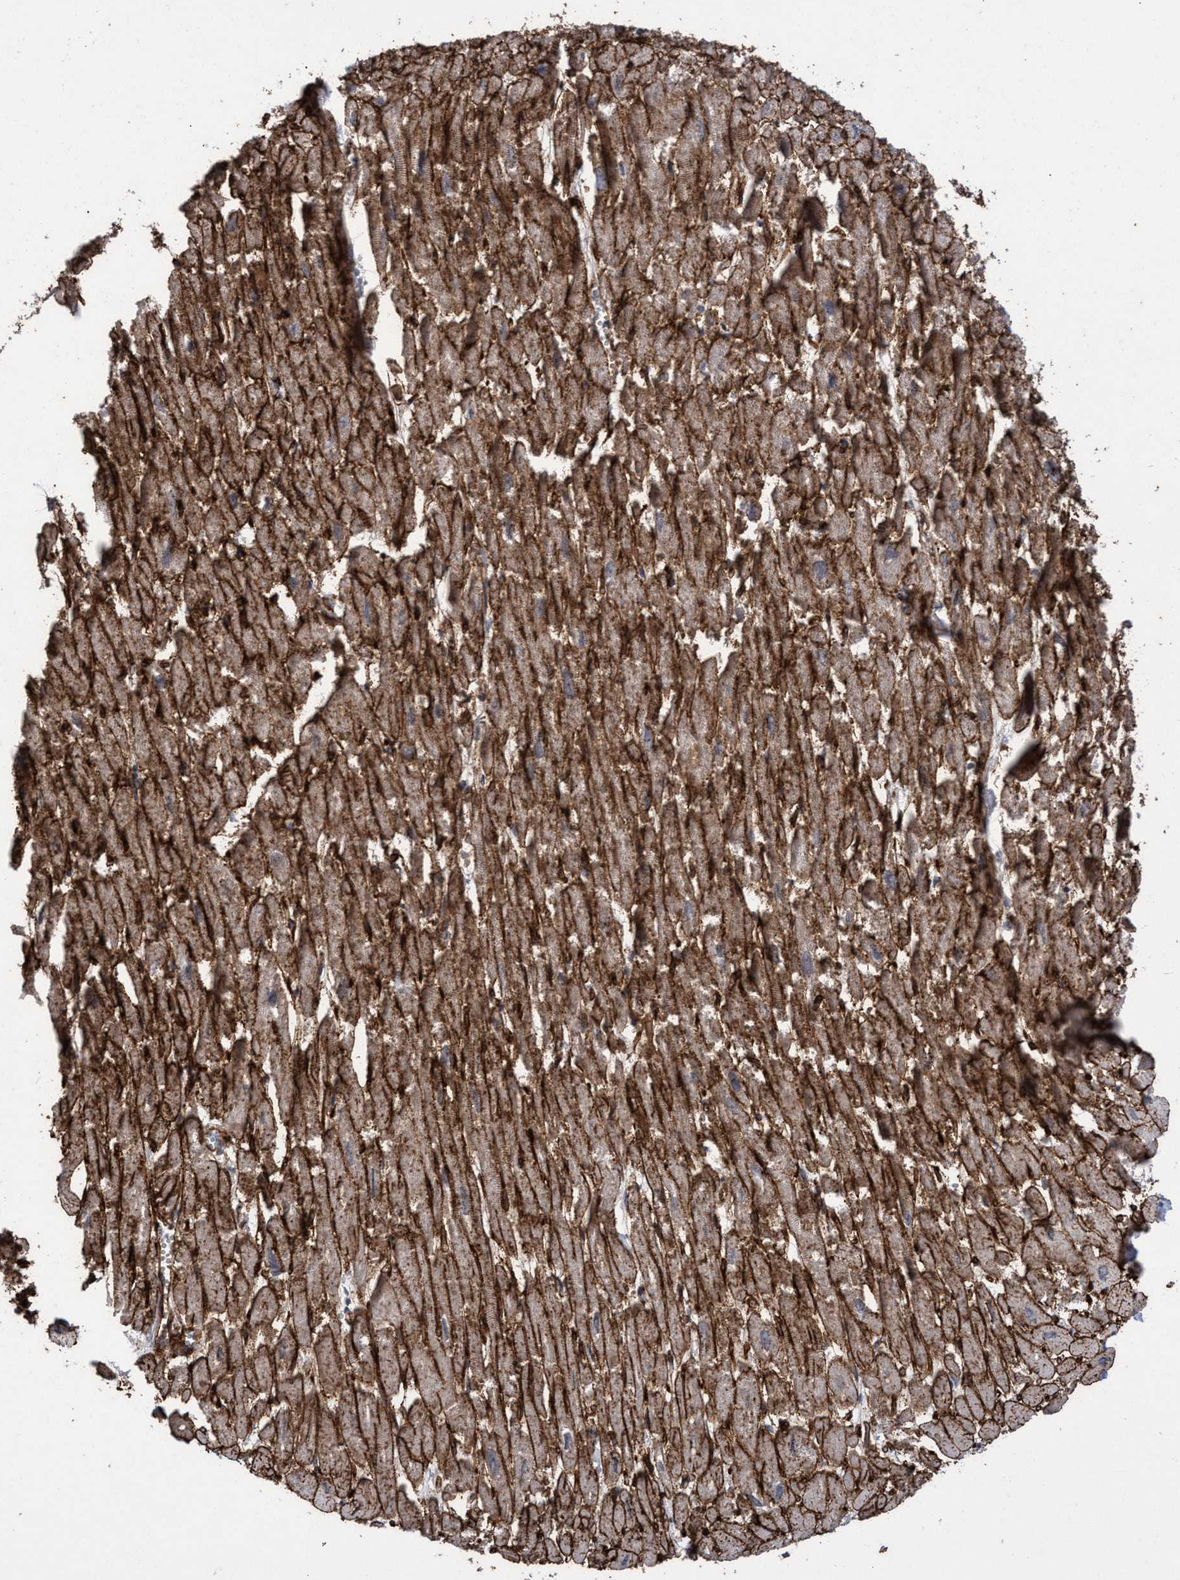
{"staining": {"intensity": "moderate", "quantity": ">75%", "location": "cytoplasmic/membranous"}, "tissue": "heart muscle", "cell_type": "Cardiomyocytes", "image_type": "normal", "snomed": [{"axis": "morphology", "description": "Normal tissue, NOS"}, {"axis": "topography", "description": "Heart"}], "caption": "Immunohistochemistry micrograph of unremarkable heart muscle: human heart muscle stained using immunohistochemistry (IHC) exhibits medium levels of moderate protein expression localized specifically in the cytoplasmic/membranous of cardiomyocytes, appearing as a cytoplasmic/membranous brown color.", "gene": "ZNF750", "patient": {"sex": "male", "age": 54}}